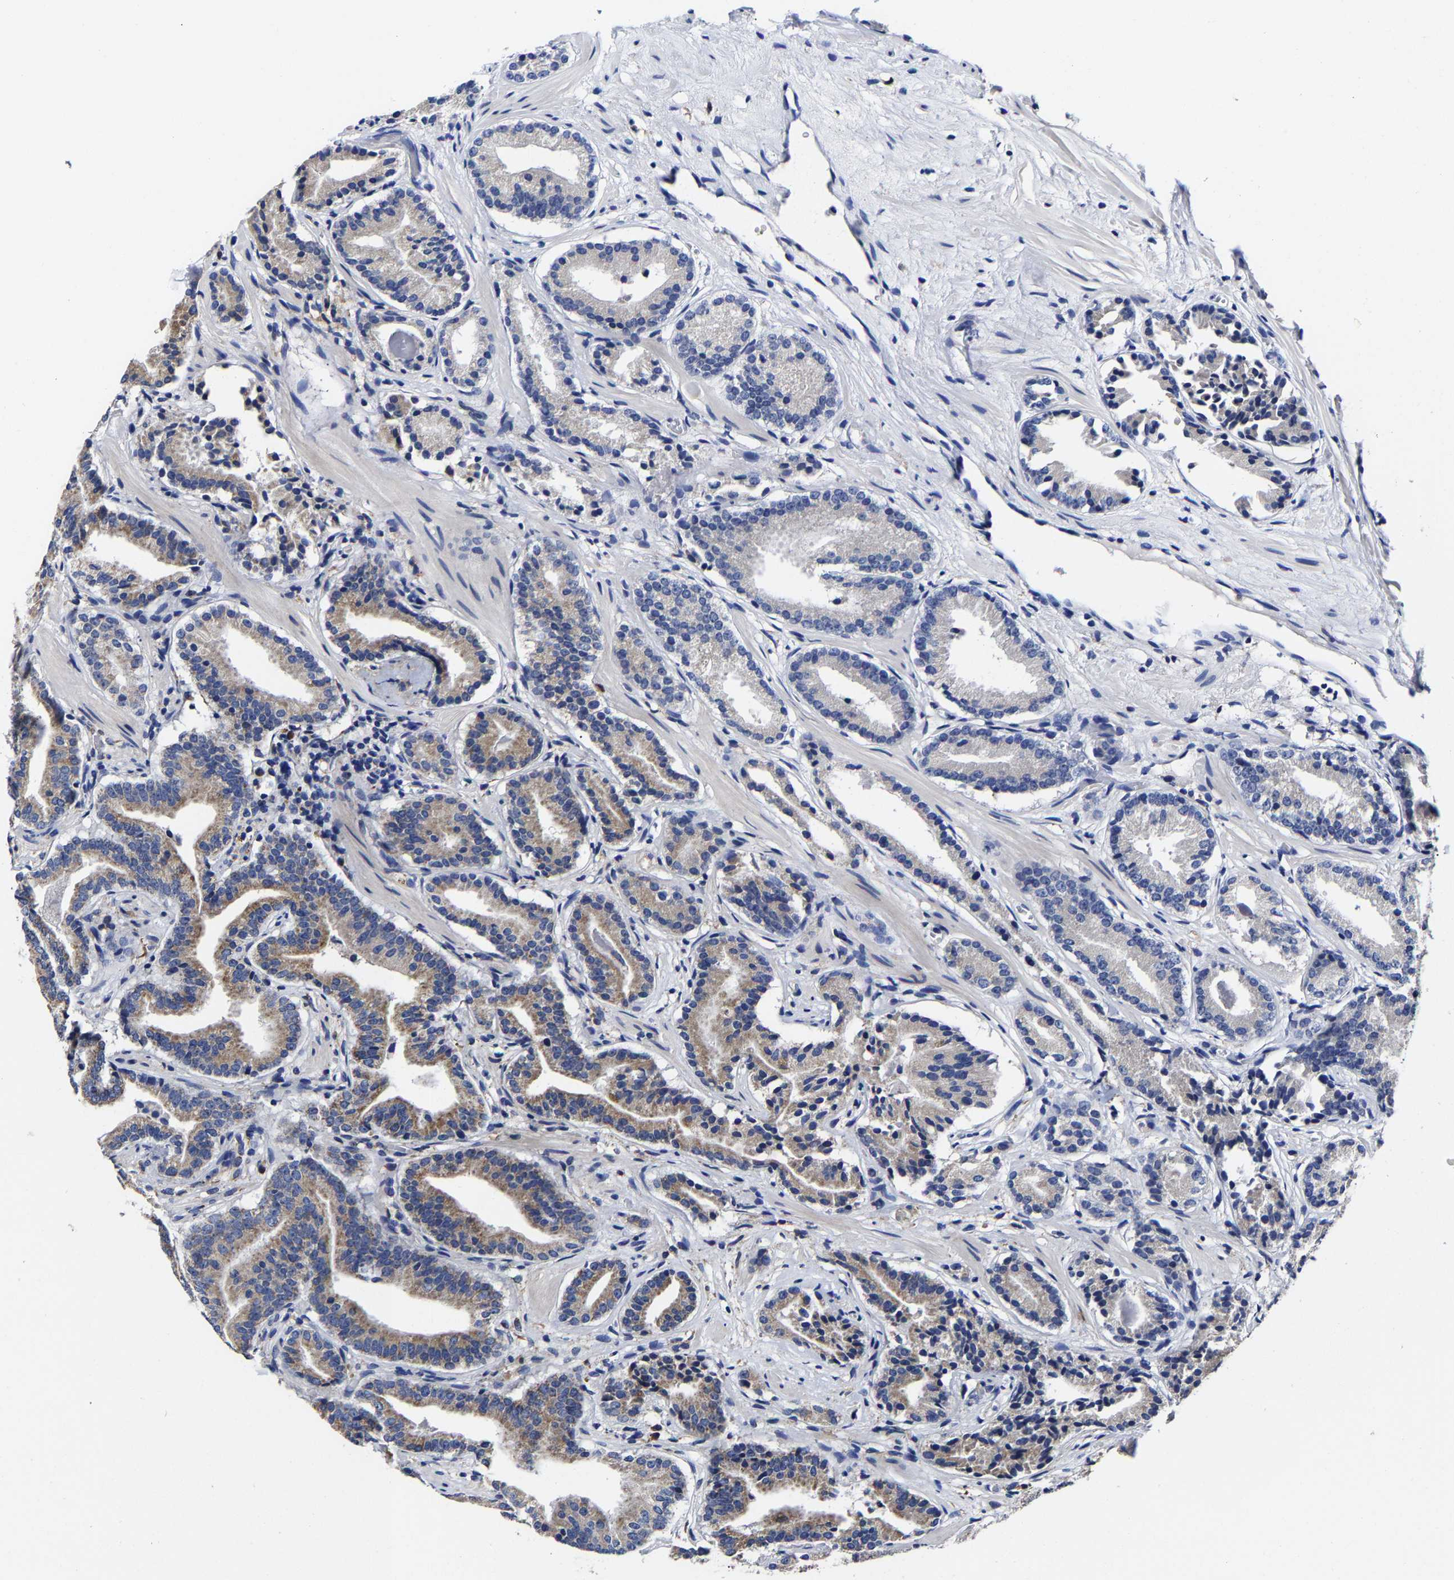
{"staining": {"intensity": "moderate", "quantity": "25%-75%", "location": "cytoplasmic/membranous"}, "tissue": "prostate cancer", "cell_type": "Tumor cells", "image_type": "cancer", "snomed": [{"axis": "morphology", "description": "Adenocarcinoma, Low grade"}, {"axis": "topography", "description": "Prostate"}], "caption": "High-magnification brightfield microscopy of prostate cancer stained with DAB (brown) and counterstained with hematoxylin (blue). tumor cells exhibit moderate cytoplasmic/membranous staining is present in approximately25%-75% of cells.", "gene": "AASS", "patient": {"sex": "male", "age": 51}}